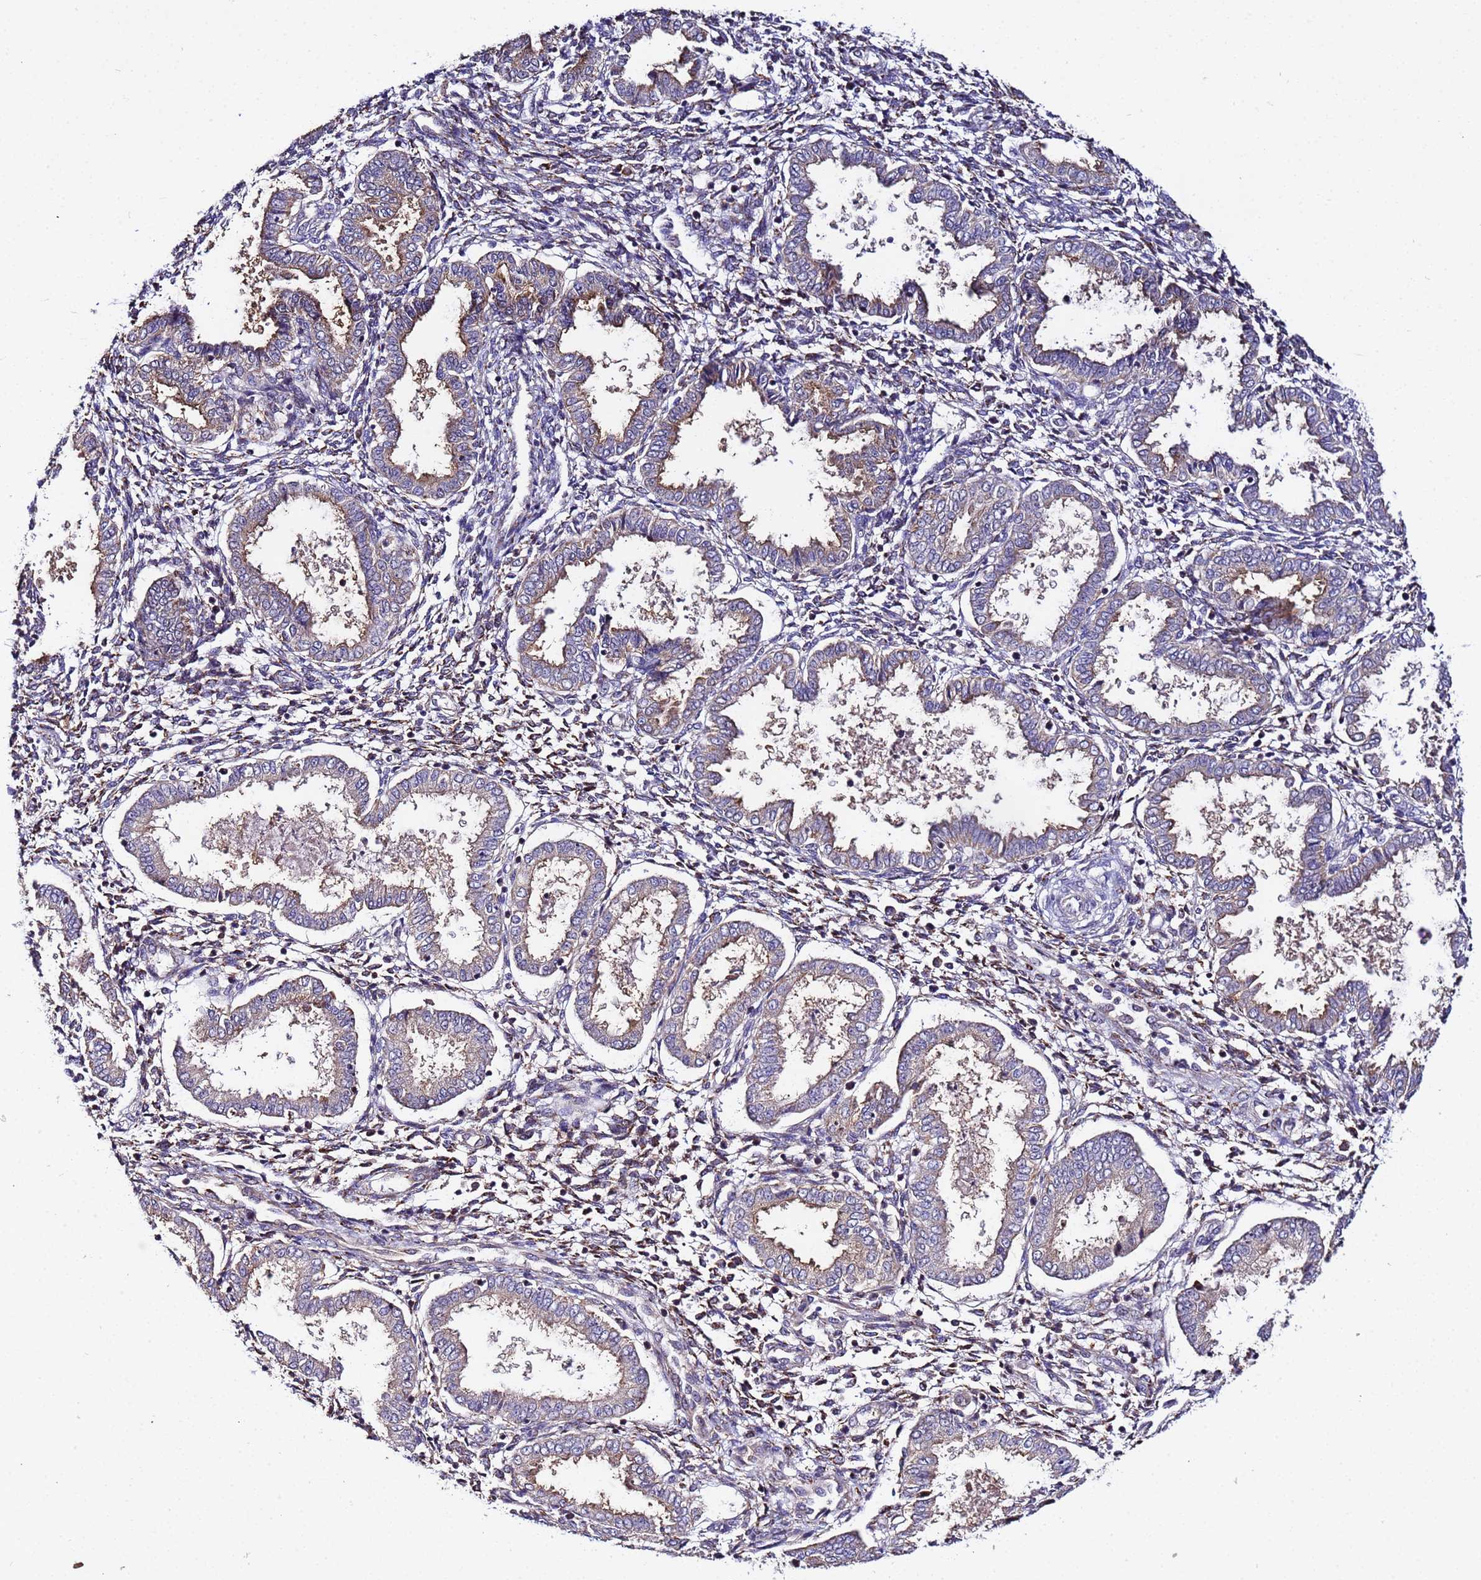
{"staining": {"intensity": "moderate", "quantity": "25%-75%", "location": "cytoplasmic/membranous"}, "tissue": "endometrium", "cell_type": "Cells in endometrial stroma", "image_type": "normal", "snomed": [{"axis": "morphology", "description": "Normal tissue, NOS"}, {"axis": "topography", "description": "Endometrium"}], "caption": "This is a histology image of immunohistochemistry (IHC) staining of benign endometrium, which shows moderate staining in the cytoplasmic/membranous of cells in endometrial stroma.", "gene": "PLXDC2", "patient": {"sex": "female", "age": 33}}